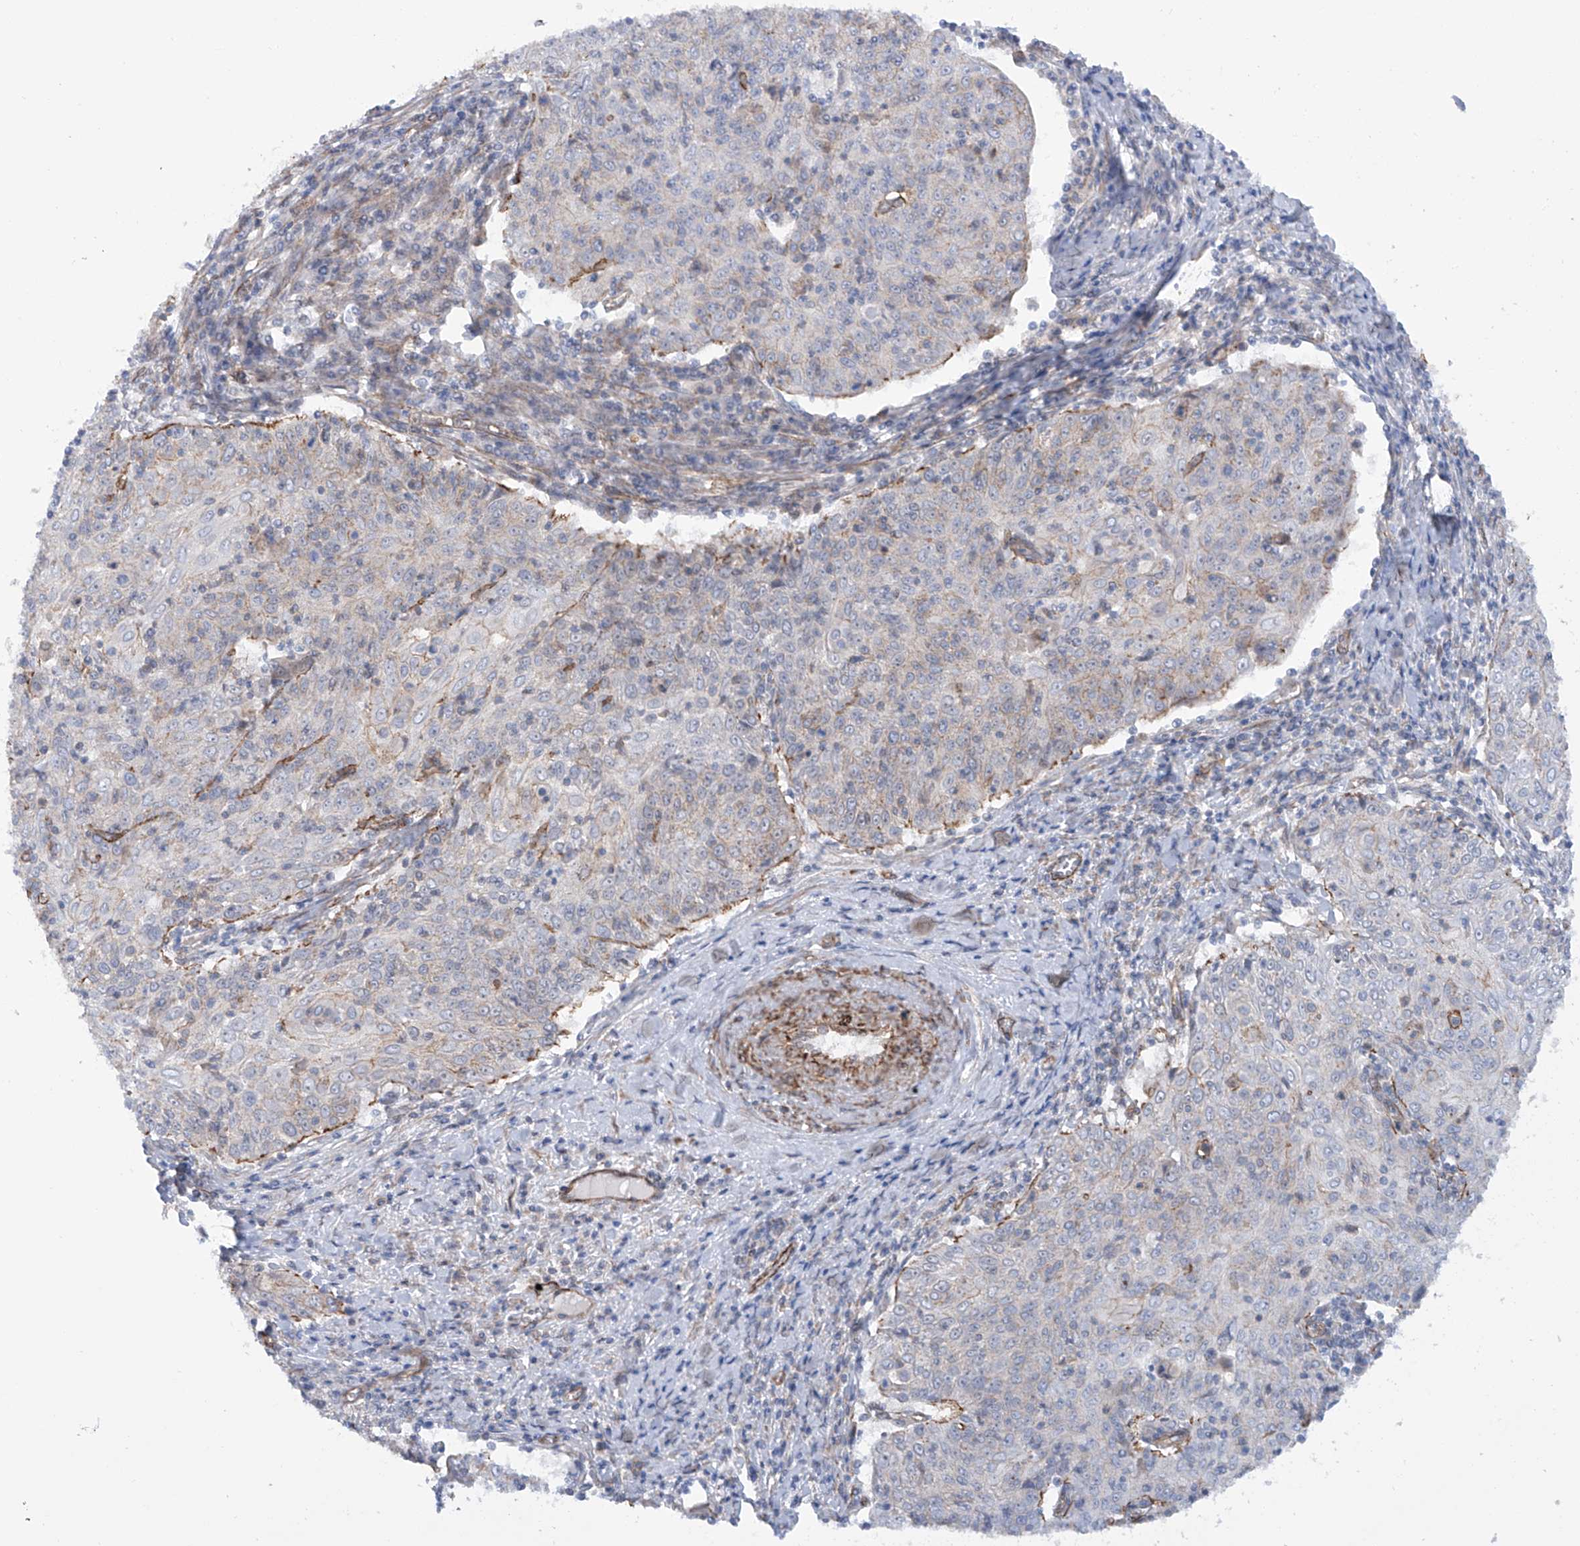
{"staining": {"intensity": "negative", "quantity": "none", "location": "none"}, "tissue": "cervical cancer", "cell_type": "Tumor cells", "image_type": "cancer", "snomed": [{"axis": "morphology", "description": "Squamous cell carcinoma, NOS"}, {"axis": "topography", "description": "Cervix"}], "caption": "Cervical cancer (squamous cell carcinoma) stained for a protein using immunohistochemistry (IHC) exhibits no expression tumor cells.", "gene": "ZNF490", "patient": {"sex": "female", "age": 48}}